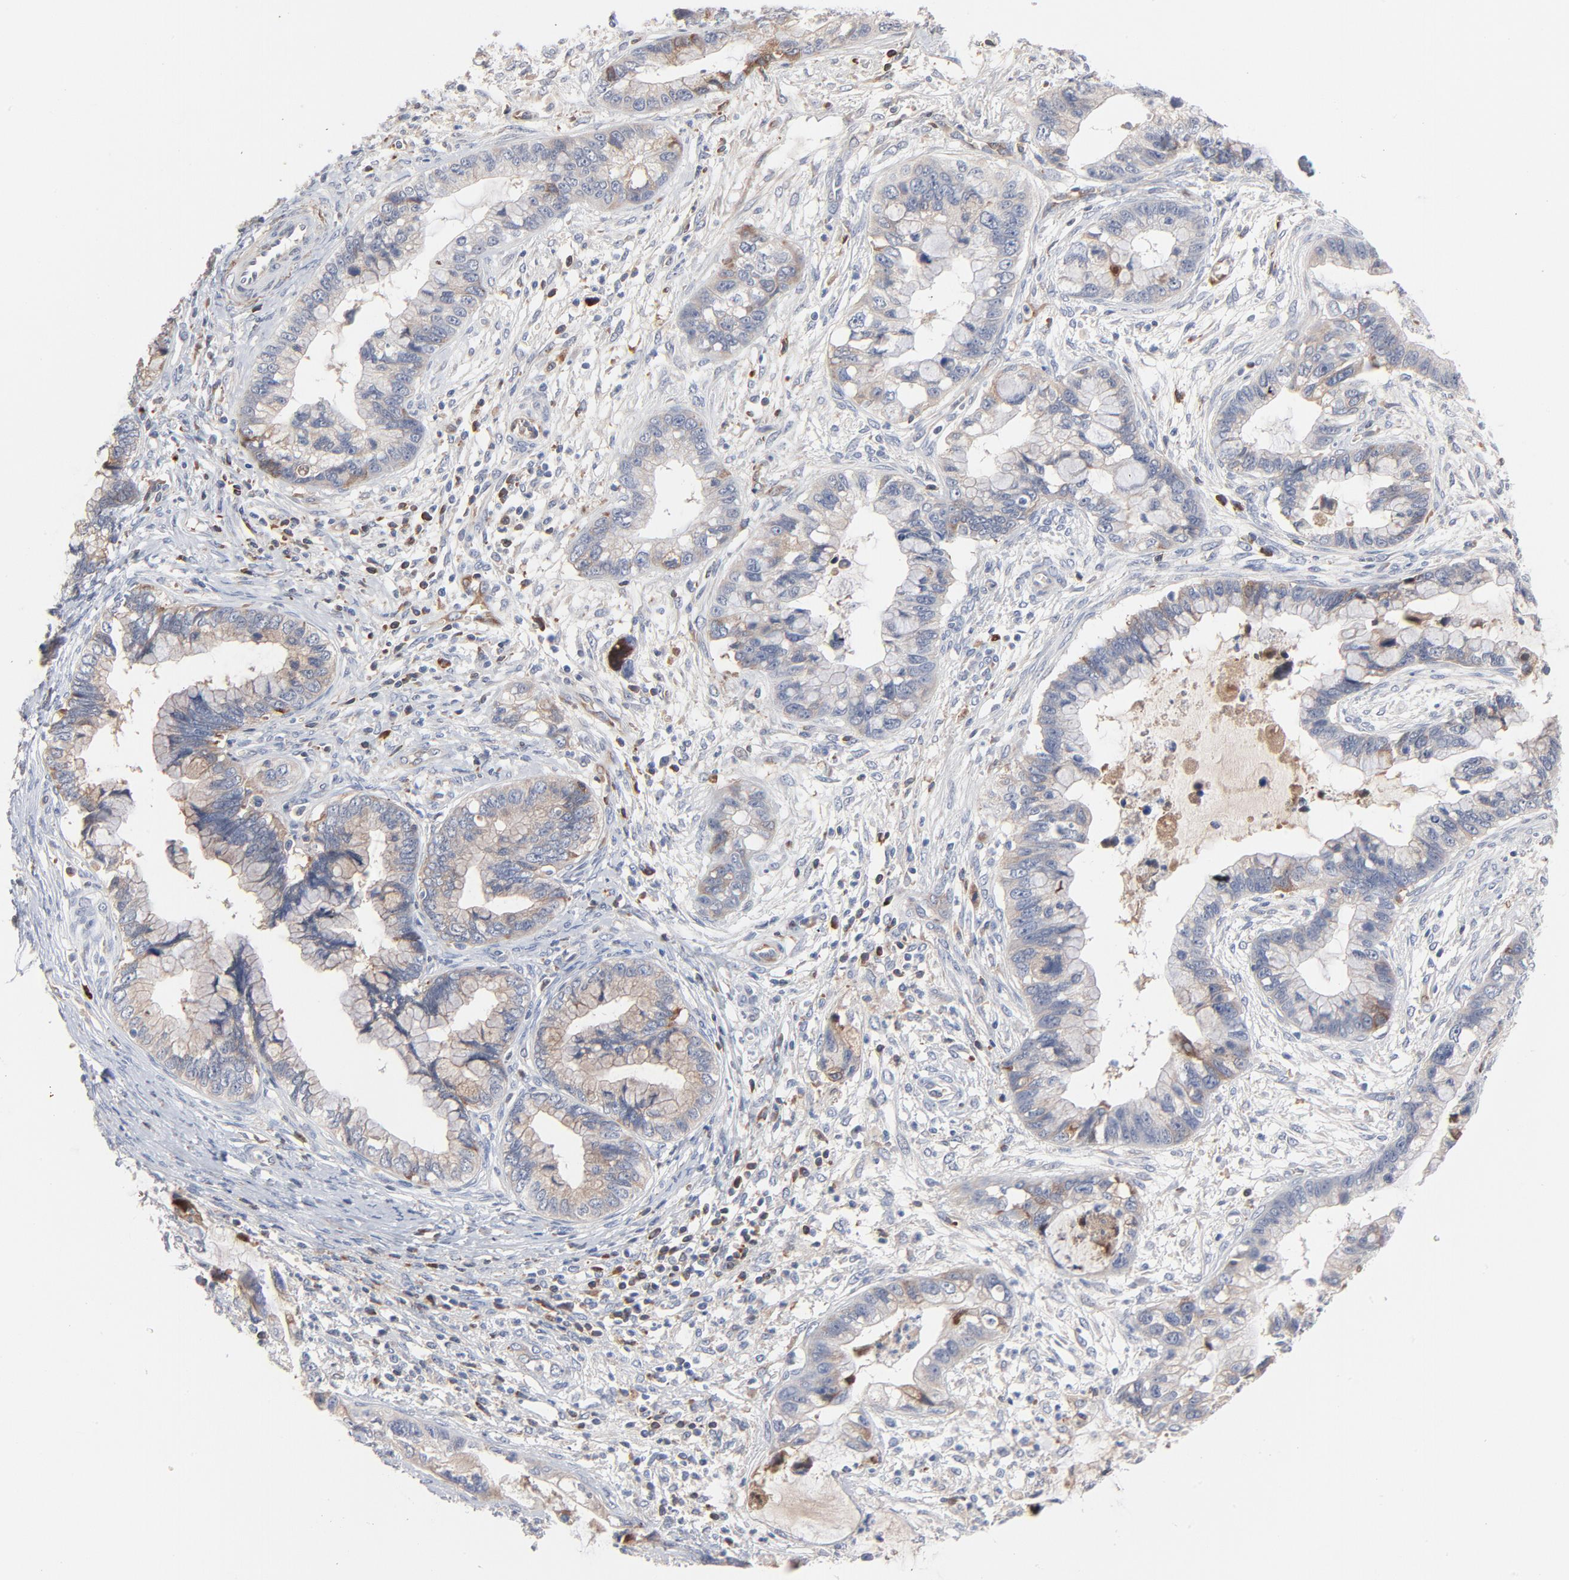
{"staining": {"intensity": "negative", "quantity": "none", "location": "none"}, "tissue": "cervical cancer", "cell_type": "Tumor cells", "image_type": "cancer", "snomed": [{"axis": "morphology", "description": "Adenocarcinoma, NOS"}, {"axis": "topography", "description": "Cervix"}], "caption": "Protein analysis of adenocarcinoma (cervical) shows no significant positivity in tumor cells. (IHC, brightfield microscopy, high magnification).", "gene": "SERPINA4", "patient": {"sex": "female", "age": 44}}